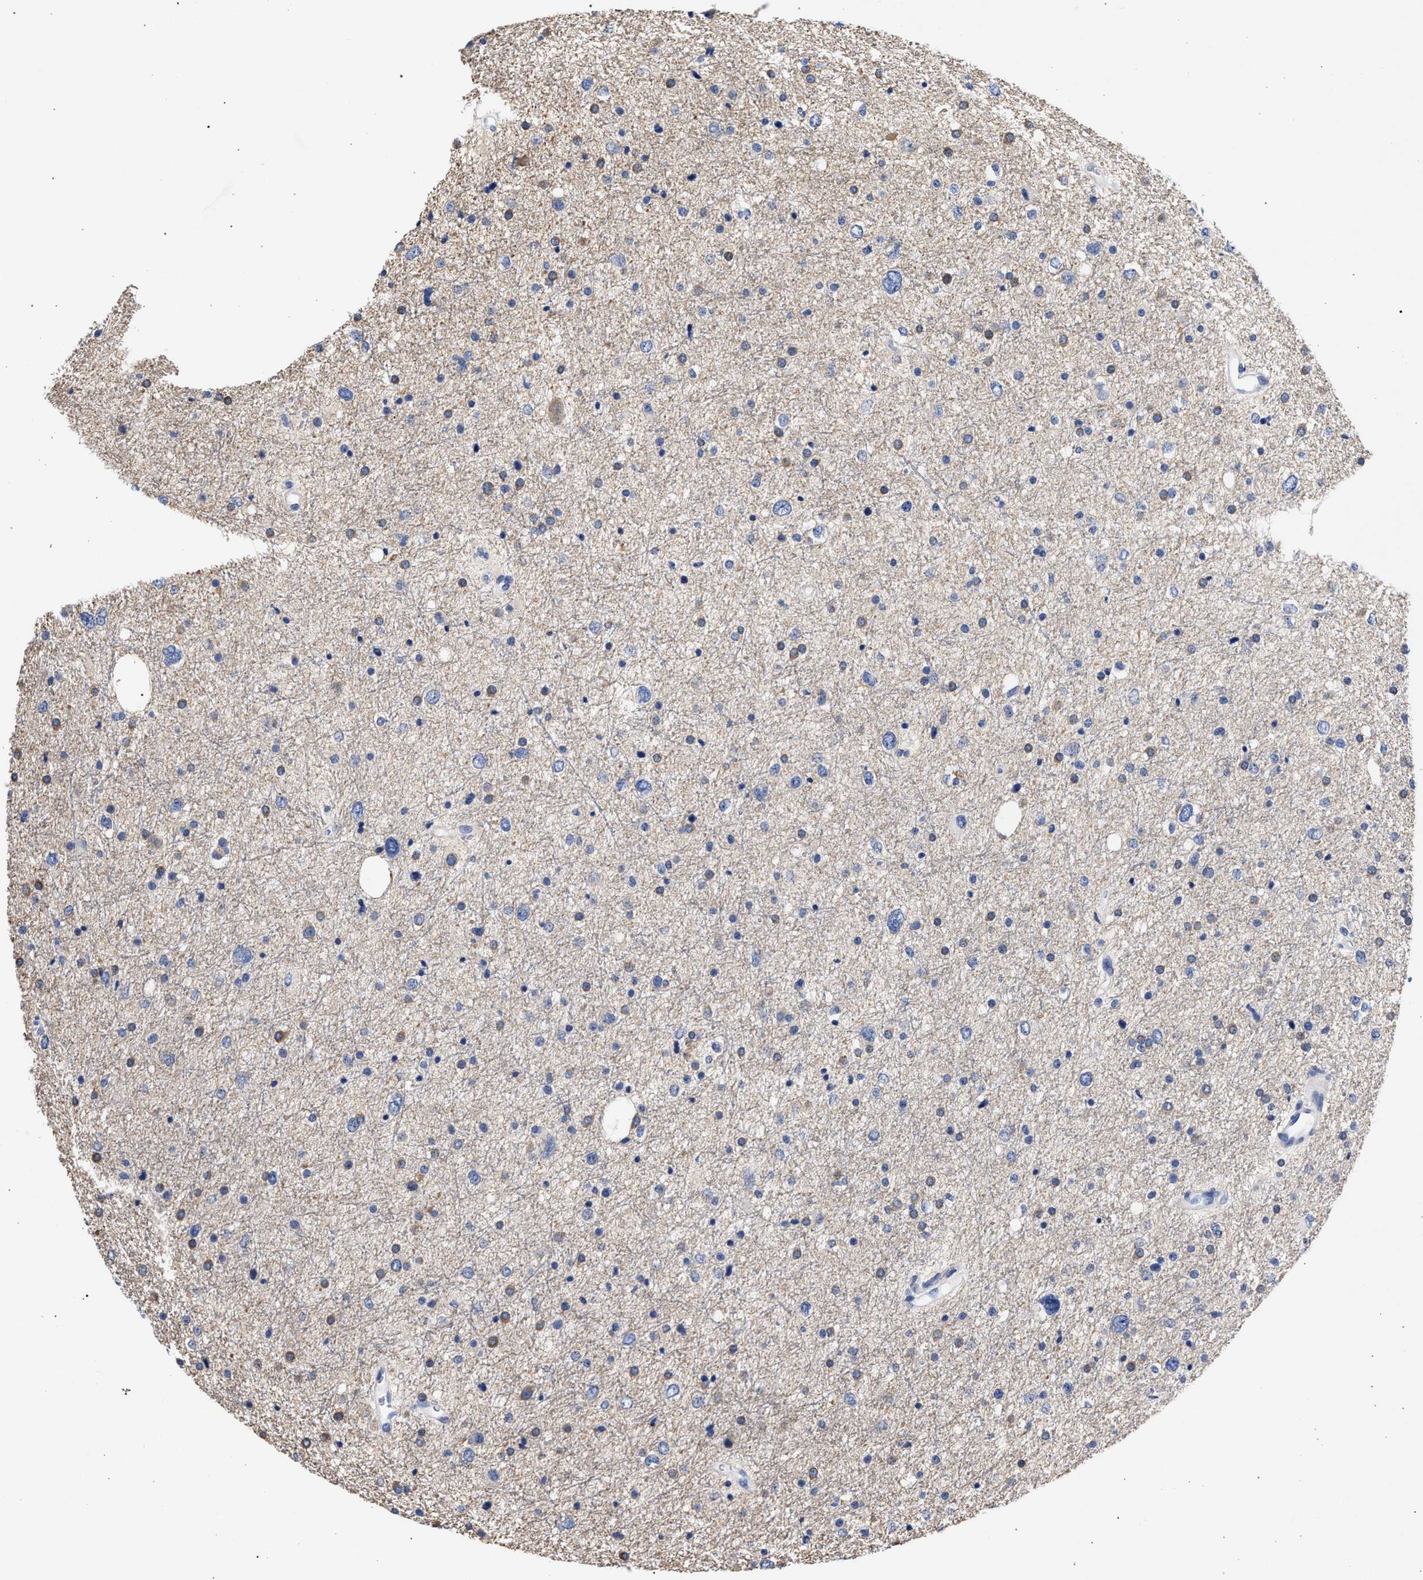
{"staining": {"intensity": "weak", "quantity": "<25%", "location": "cytoplasmic/membranous"}, "tissue": "glioma", "cell_type": "Tumor cells", "image_type": "cancer", "snomed": [{"axis": "morphology", "description": "Glioma, malignant, Low grade"}, {"axis": "topography", "description": "Brain"}], "caption": "Immunohistochemistry image of human malignant glioma (low-grade) stained for a protein (brown), which shows no positivity in tumor cells.", "gene": "AKAP4", "patient": {"sex": "female", "age": 37}}